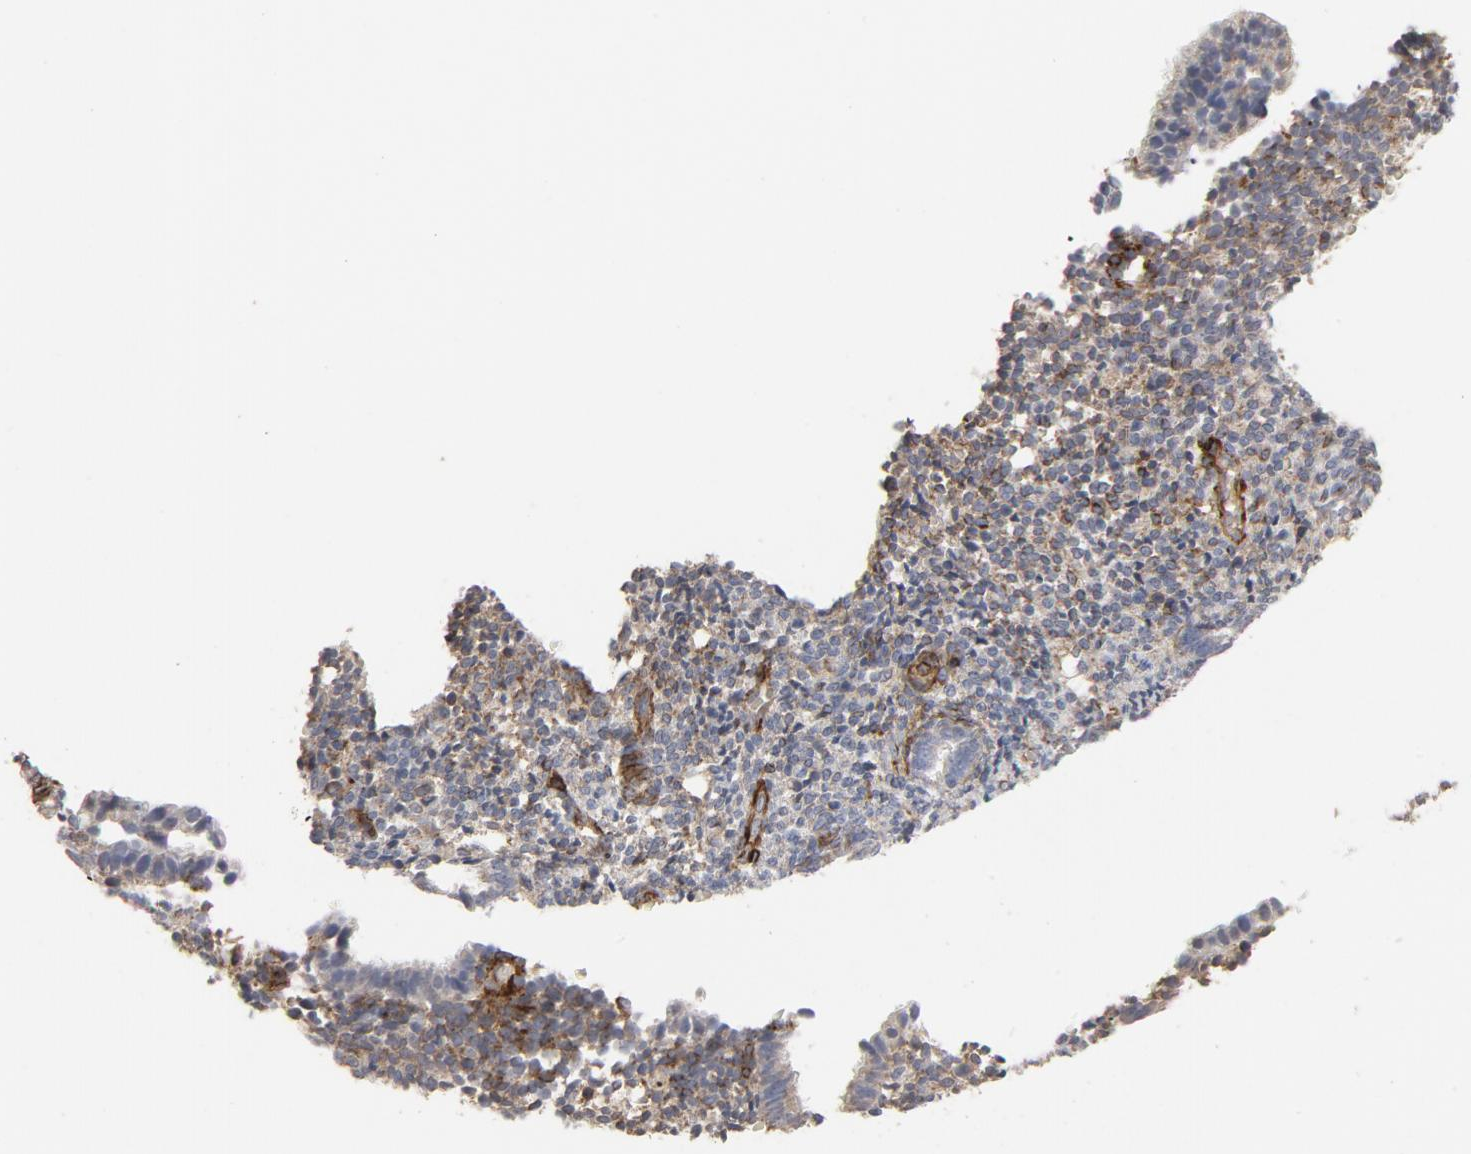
{"staining": {"intensity": "negative", "quantity": "none", "location": "none"}, "tissue": "endometrium", "cell_type": "Cells in endometrial stroma", "image_type": "normal", "snomed": [{"axis": "morphology", "description": "Normal tissue, NOS"}, {"axis": "topography", "description": "Endometrium"}], "caption": "The IHC photomicrograph has no significant expression in cells in endometrial stroma of endometrium. (DAB IHC visualized using brightfield microscopy, high magnification).", "gene": "GNG2", "patient": {"sex": "female", "age": 27}}